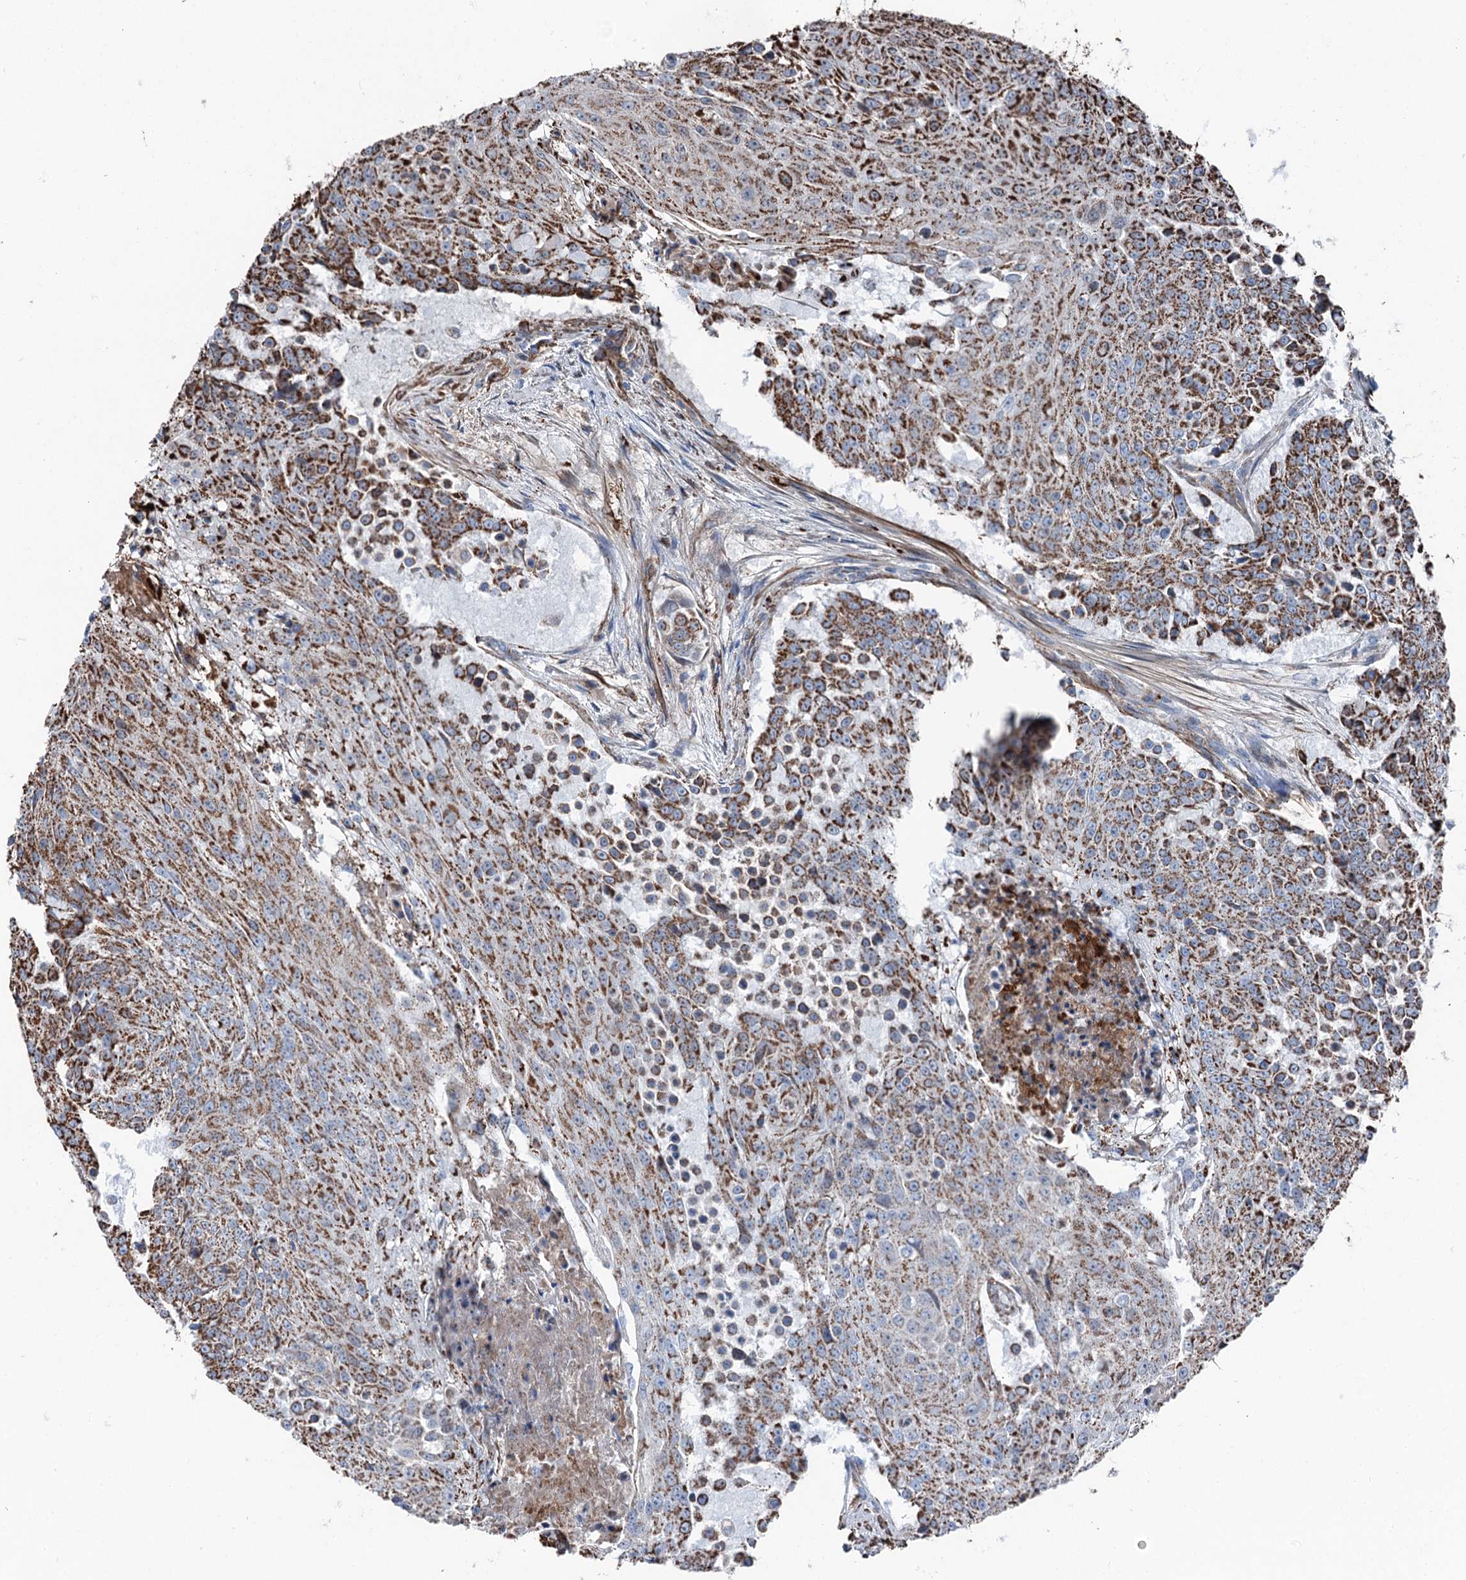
{"staining": {"intensity": "strong", "quantity": ">75%", "location": "cytoplasmic/membranous"}, "tissue": "urothelial cancer", "cell_type": "Tumor cells", "image_type": "cancer", "snomed": [{"axis": "morphology", "description": "Urothelial carcinoma, High grade"}, {"axis": "topography", "description": "Urinary bladder"}], "caption": "Tumor cells show high levels of strong cytoplasmic/membranous positivity in approximately >75% of cells in urothelial cancer.", "gene": "DDIAS", "patient": {"sex": "female", "age": 63}}